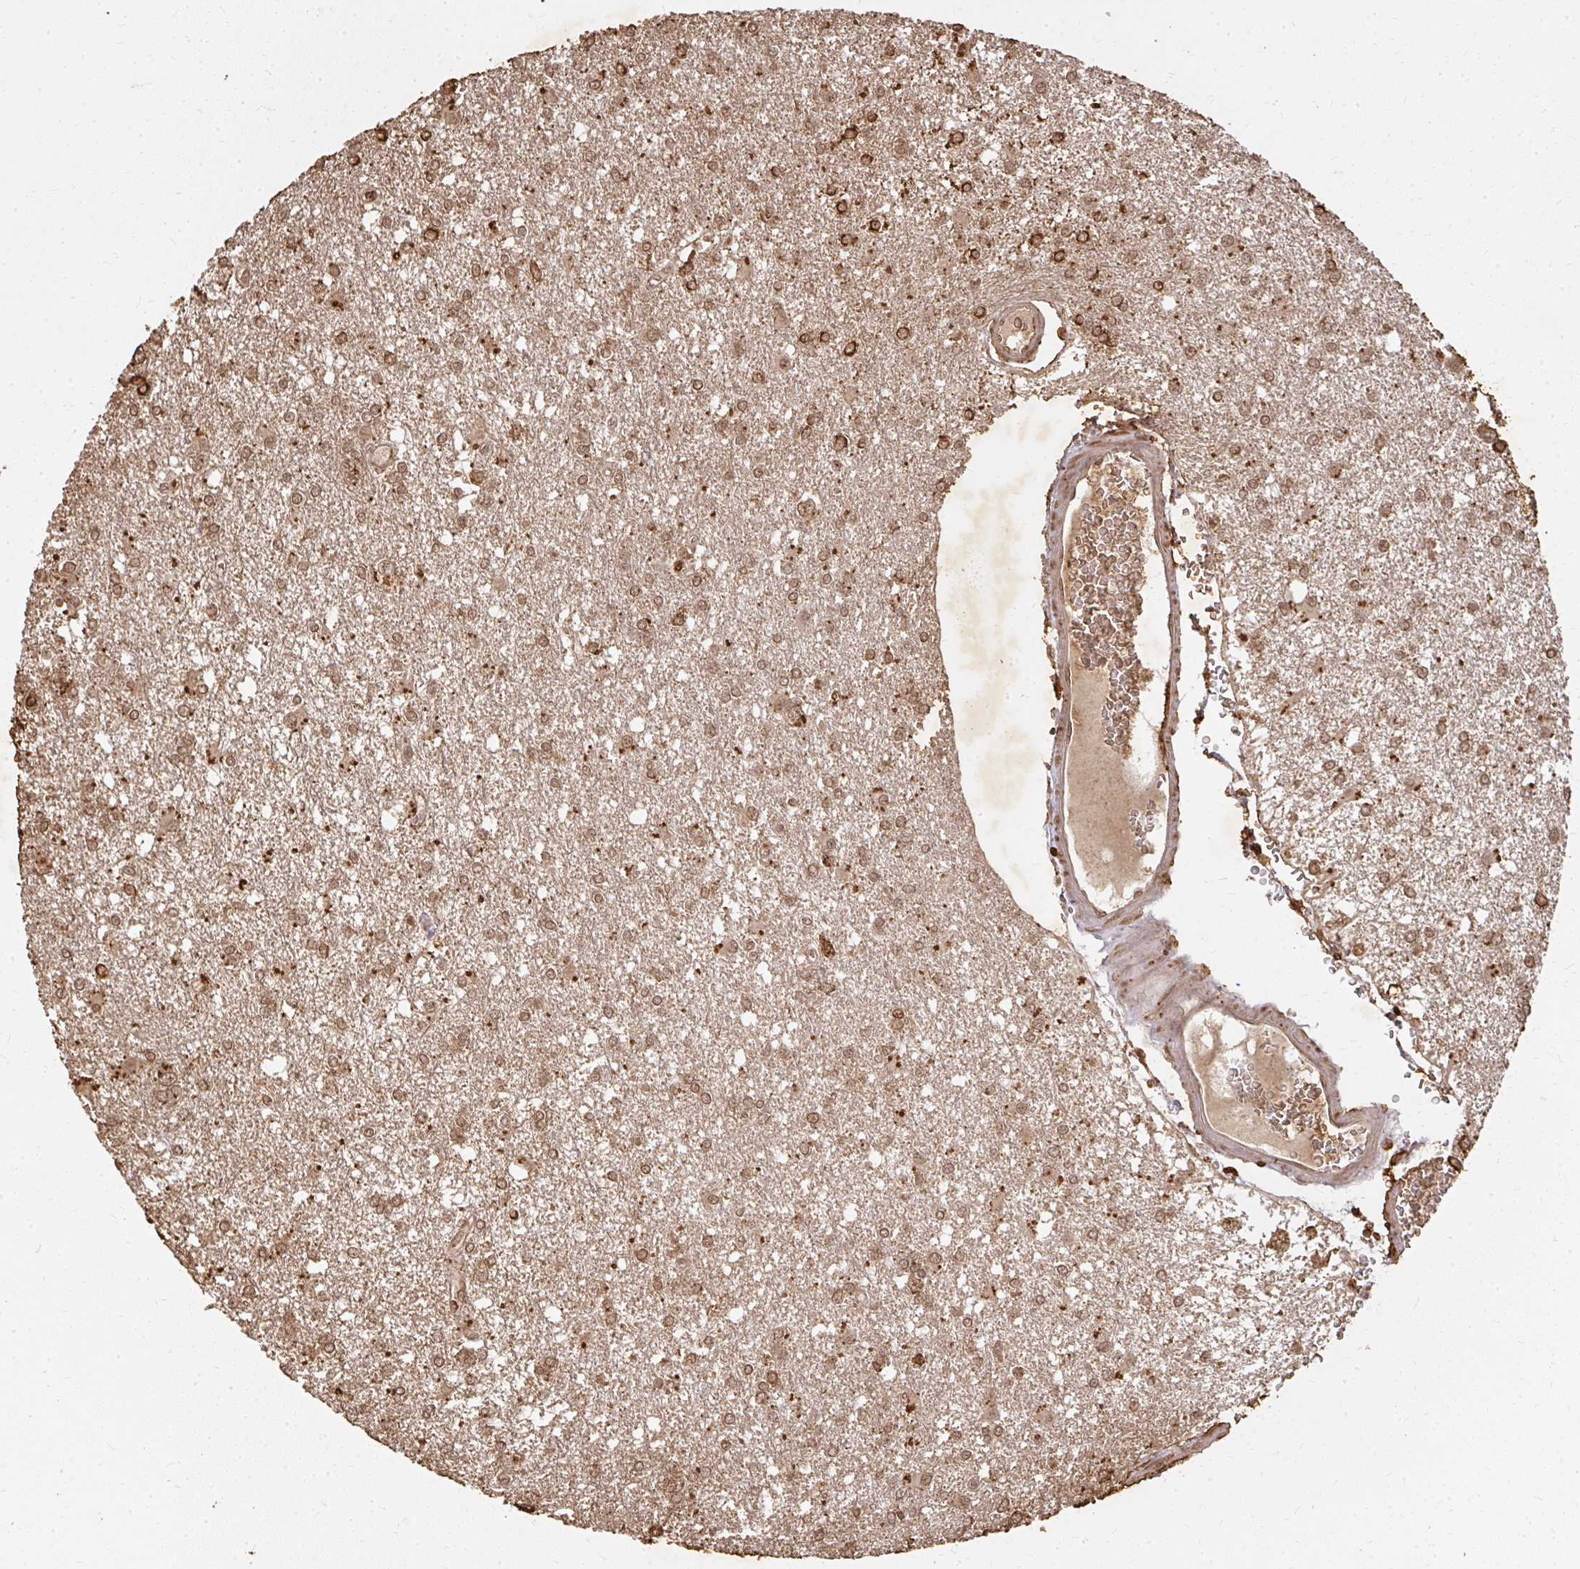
{"staining": {"intensity": "moderate", "quantity": ">75%", "location": "nuclear"}, "tissue": "glioma", "cell_type": "Tumor cells", "image_type": "cancer", "snomed": [{"axis": "morphology", "description": "Glioma, malignant, High grade"}, {"axis": "topography", "description": "Brain"}], "caption": "IHC histopathology image of human glioma stained for a protein (brown), which exhibits medium levels of moderate nuclear staining in about >75% of tumor cells.", "gene": "LARS2", "patient": {"sex": "male", "age": 48}}